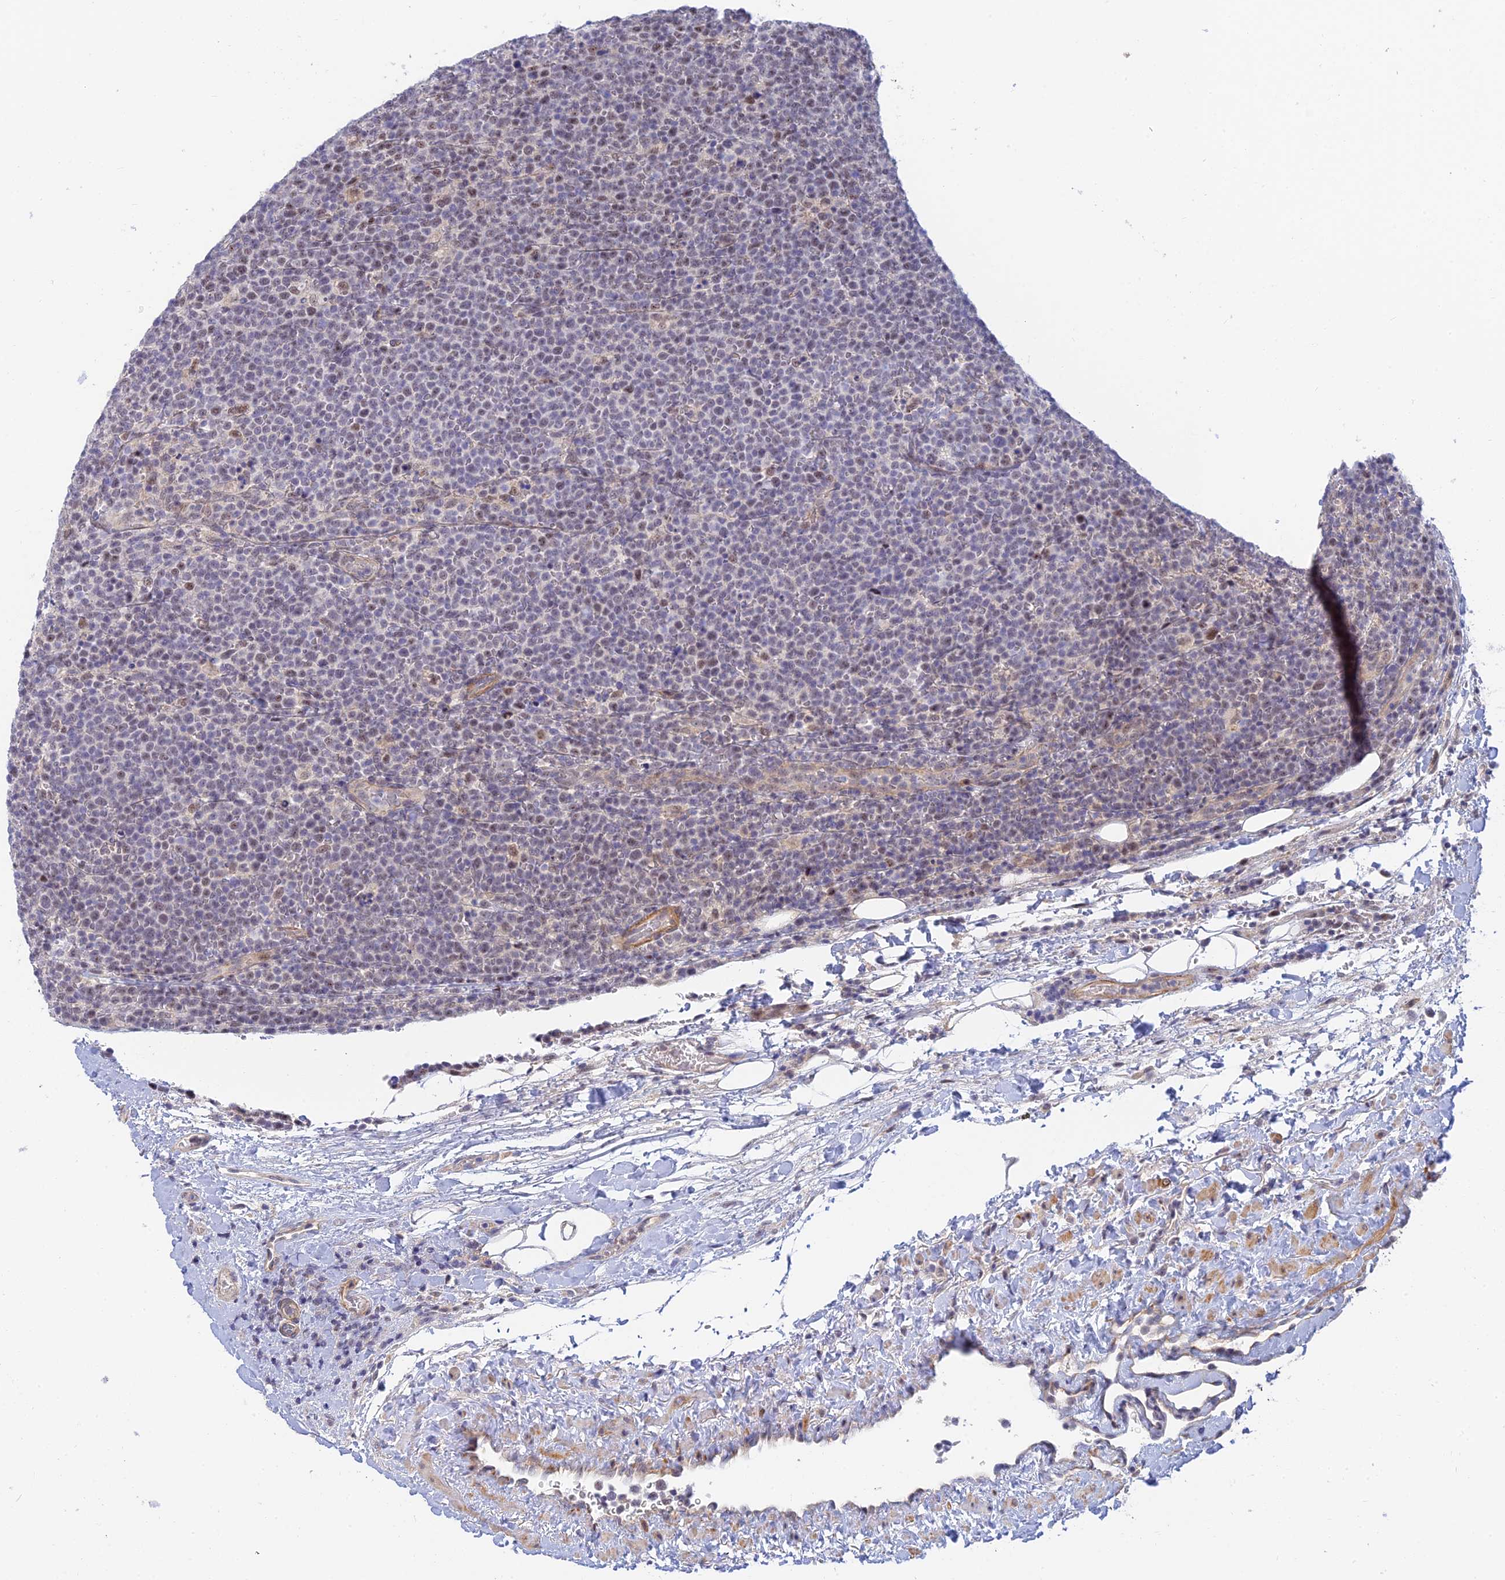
{"staining": {"intensity": "weak", "quantity": "25%-75%", "location": "nuclear"}, "tissue": "lymphoma", "cell_type": "Tumor cells", "image_type": "cancer", "snomed": [{"axis": "morphology", "description": "Malignant lymphoma, non-Hodgkin's type, High grade"}, {"axis": "topography", "description": "Lymph node"}], "caption": "DAB (3,3'-diaminobenzidine) immunohistochemical staining of lymphoma reveals weak nuclear protein staining in about 25%-75% of tumor cells. (DAB = brown stain, brightfield microscopy at high magnification).", "gene": "CFAP92", "patient": {"sex": "male", "age": 61}}